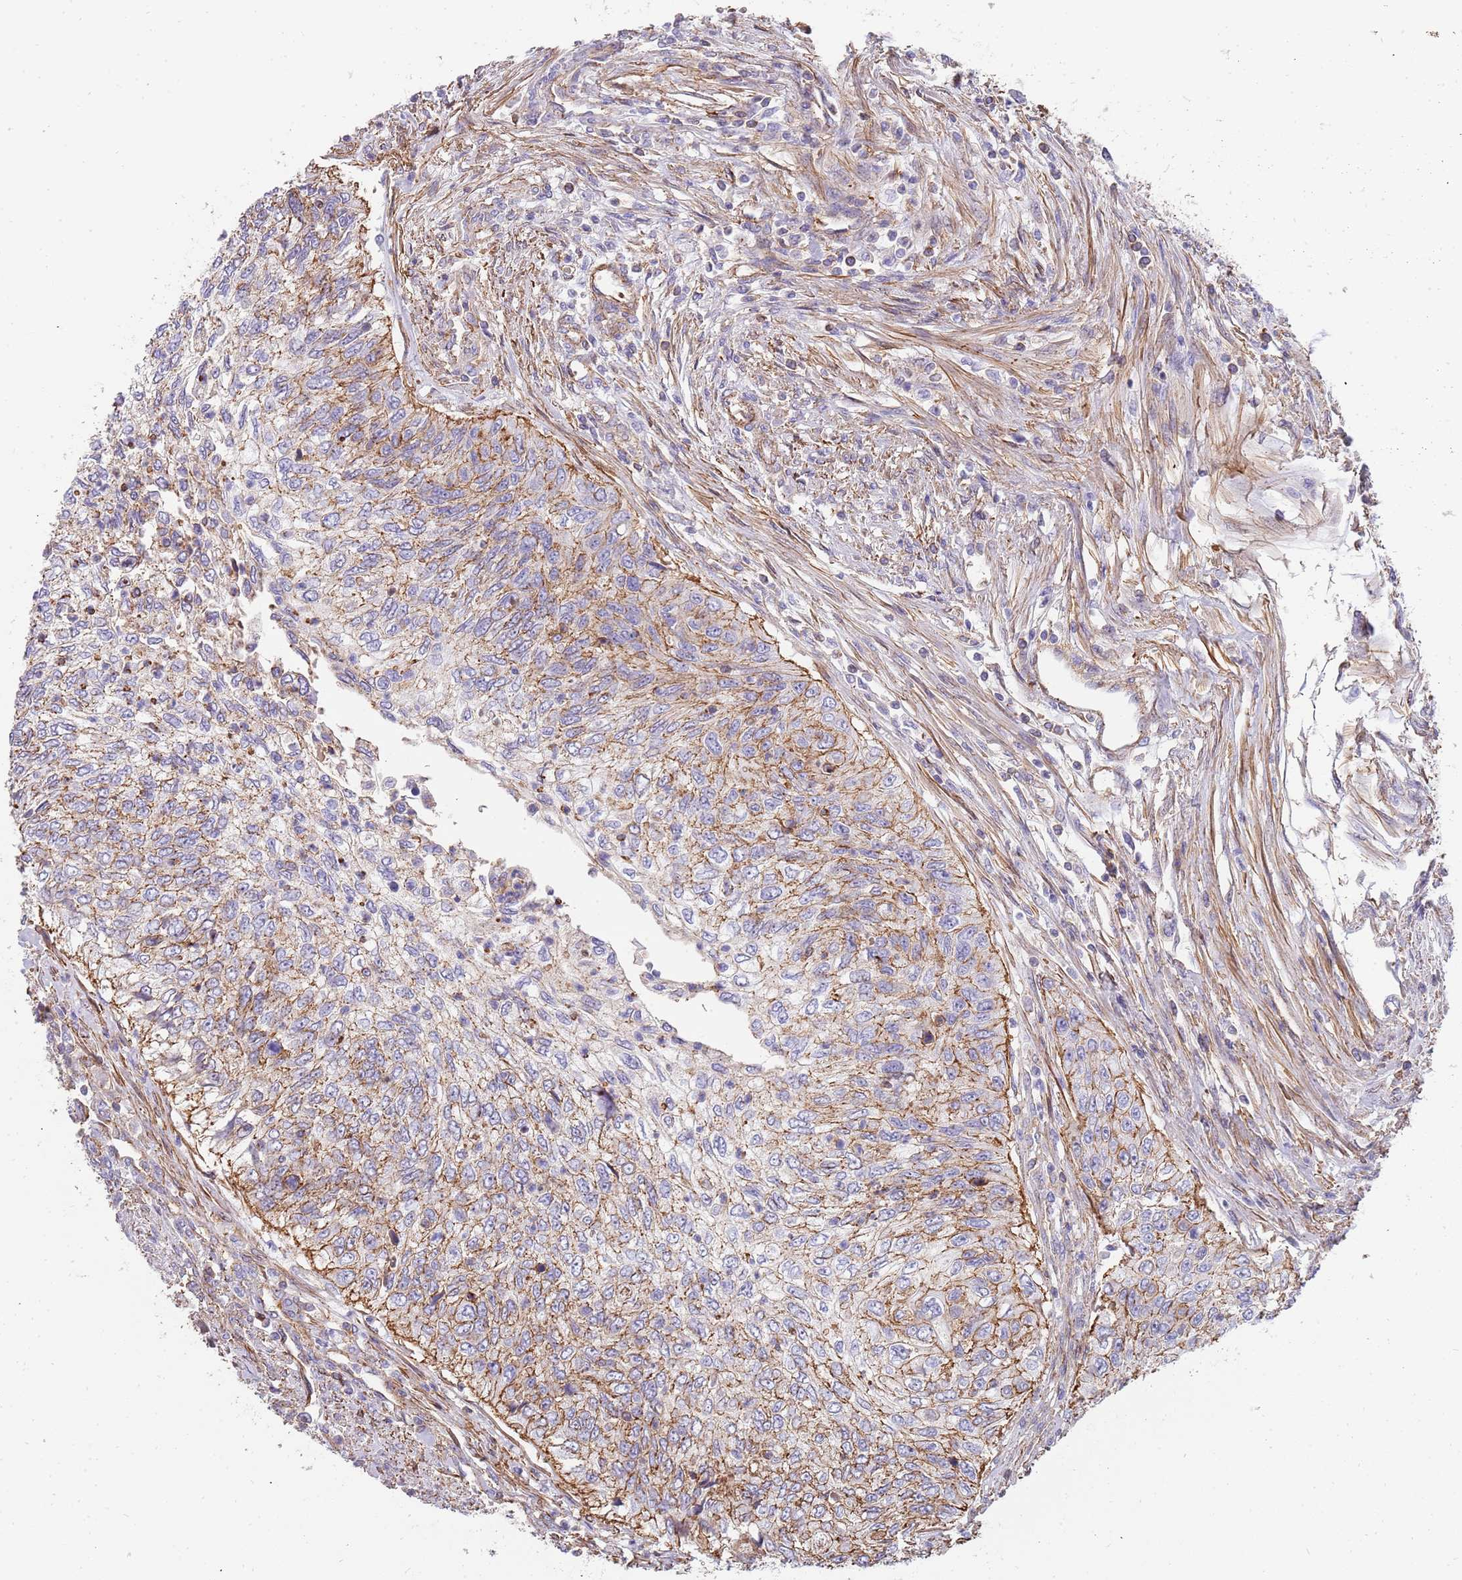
{"staining": {"intensity": "weak", "quantity": ">75%", "location": "cytoplasmic/membranous"}, "tissue": "urothelial cancer", "cell_type": "Tumor cells", "image_type": "cancer", "snomed": [{"axis": "morphology", "description": "Urothelial carcinoma, High grade"}, {"axis": "topography", "description": "Urinary bladder"}], "caption": "Human high-grade urothelial carcinoma stained with a brown dye shows weak cytoplasmic/membranous positive positivity in approximately >75% of tumor cells.", "gene": "GFRAL", "patient": {"sex": "female", "age": 60}}